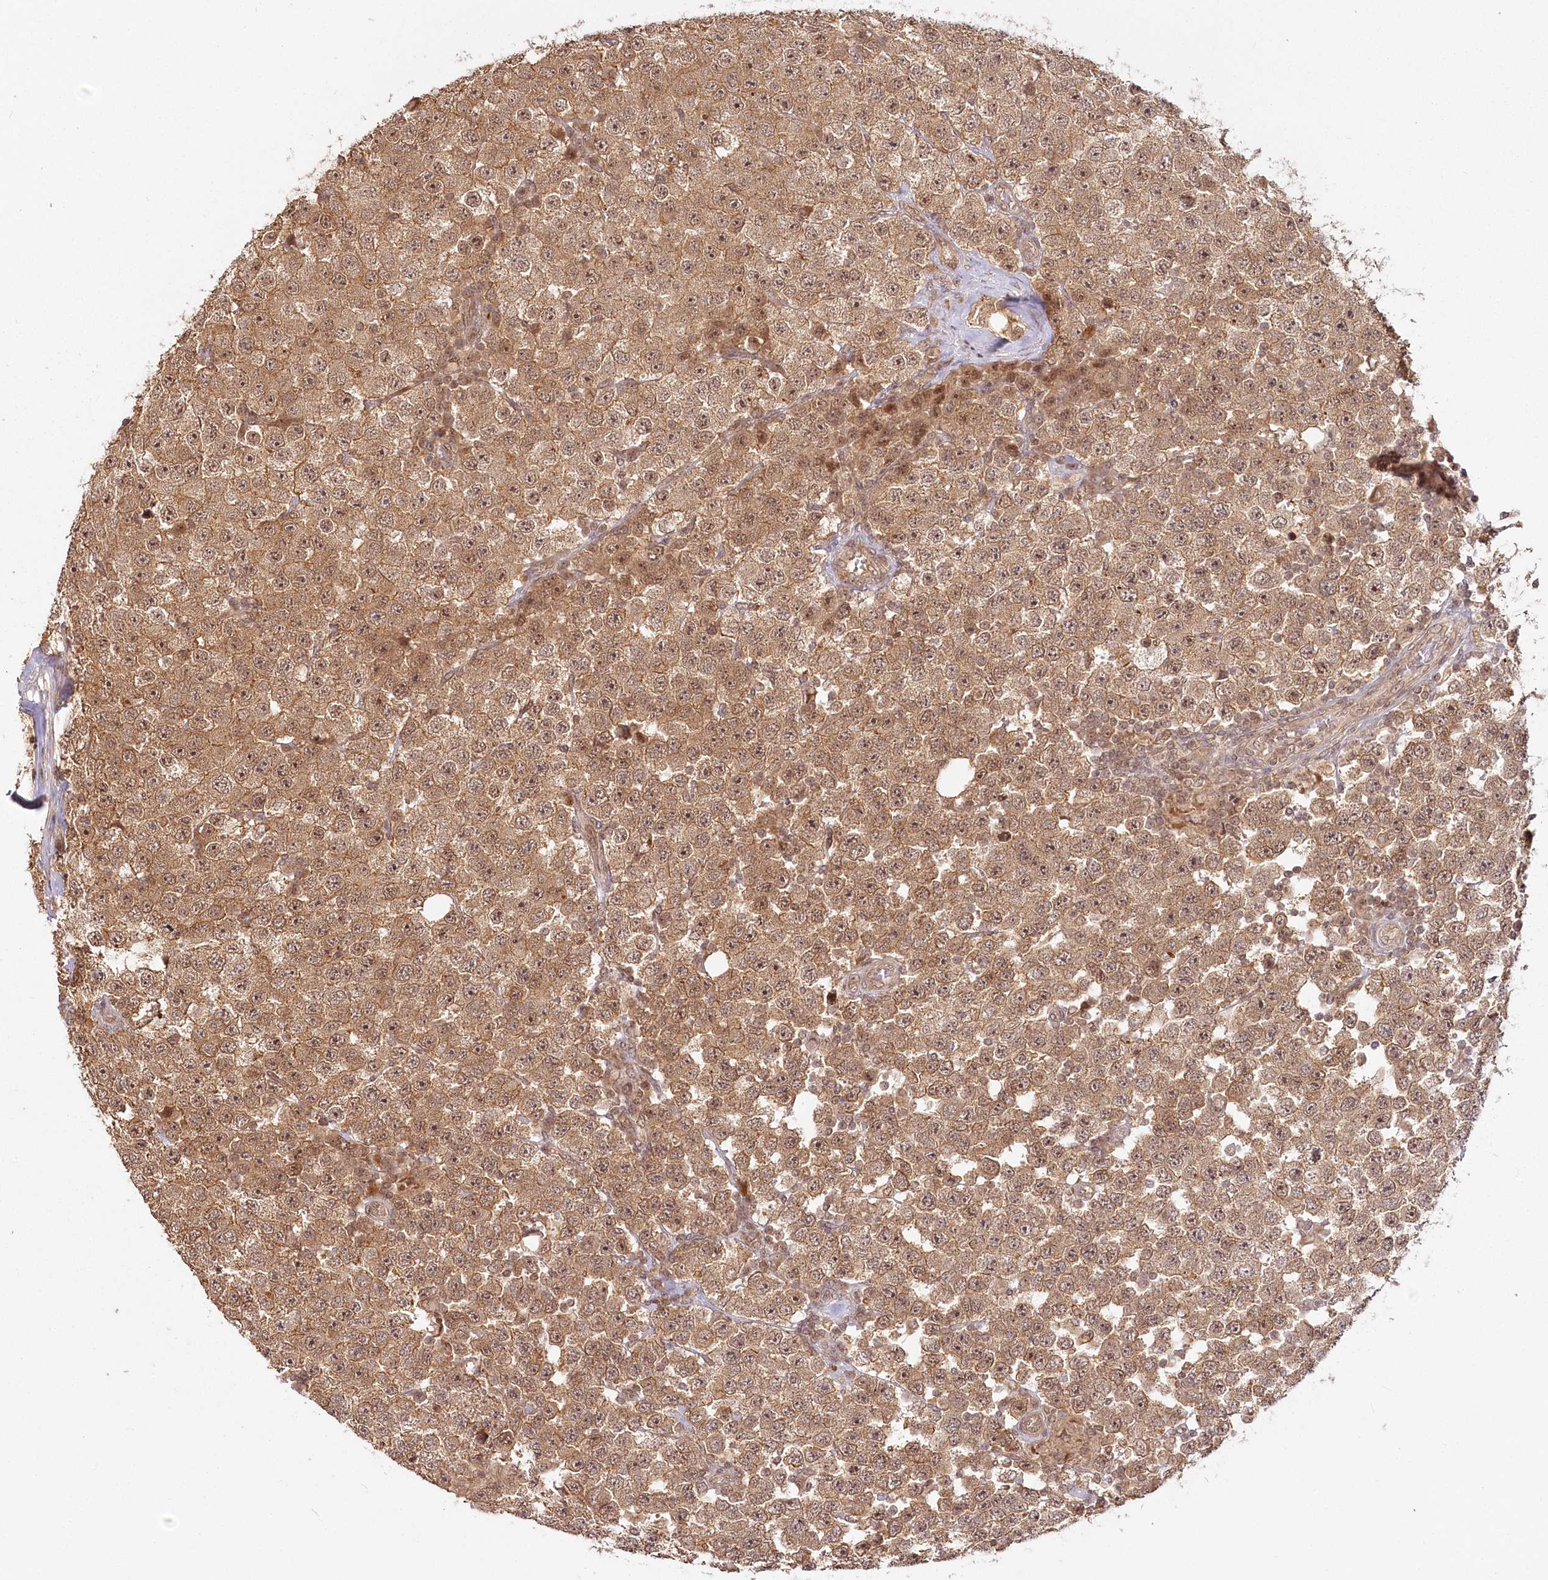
{"staining": {"intensity": "moderate", "quantity": ">75%", "location": "cytoplasmic/membranous,nuclear"}, "tissue": "testis cancer", "cell_type": "Tumor cells", "image_type": "cancer", "snomed": [{"axis": "morphology", "description": "Seminoma, NOS"}, {"axis": "topography", "description": "Testis"}], "caption": "Immunohistochemical staining of human seminoma (testis) demonstrates medium levels of moderate cytoplasmic/membranous and nuclear protein positivity in about >75% of tumor cells. Using DAB (brown) and hematoxylin (blue) stains, captured at high magnification using brightfield microscopy.", "gene": "R3HDM2", "patient": {"sex": "male", "age": 28}}